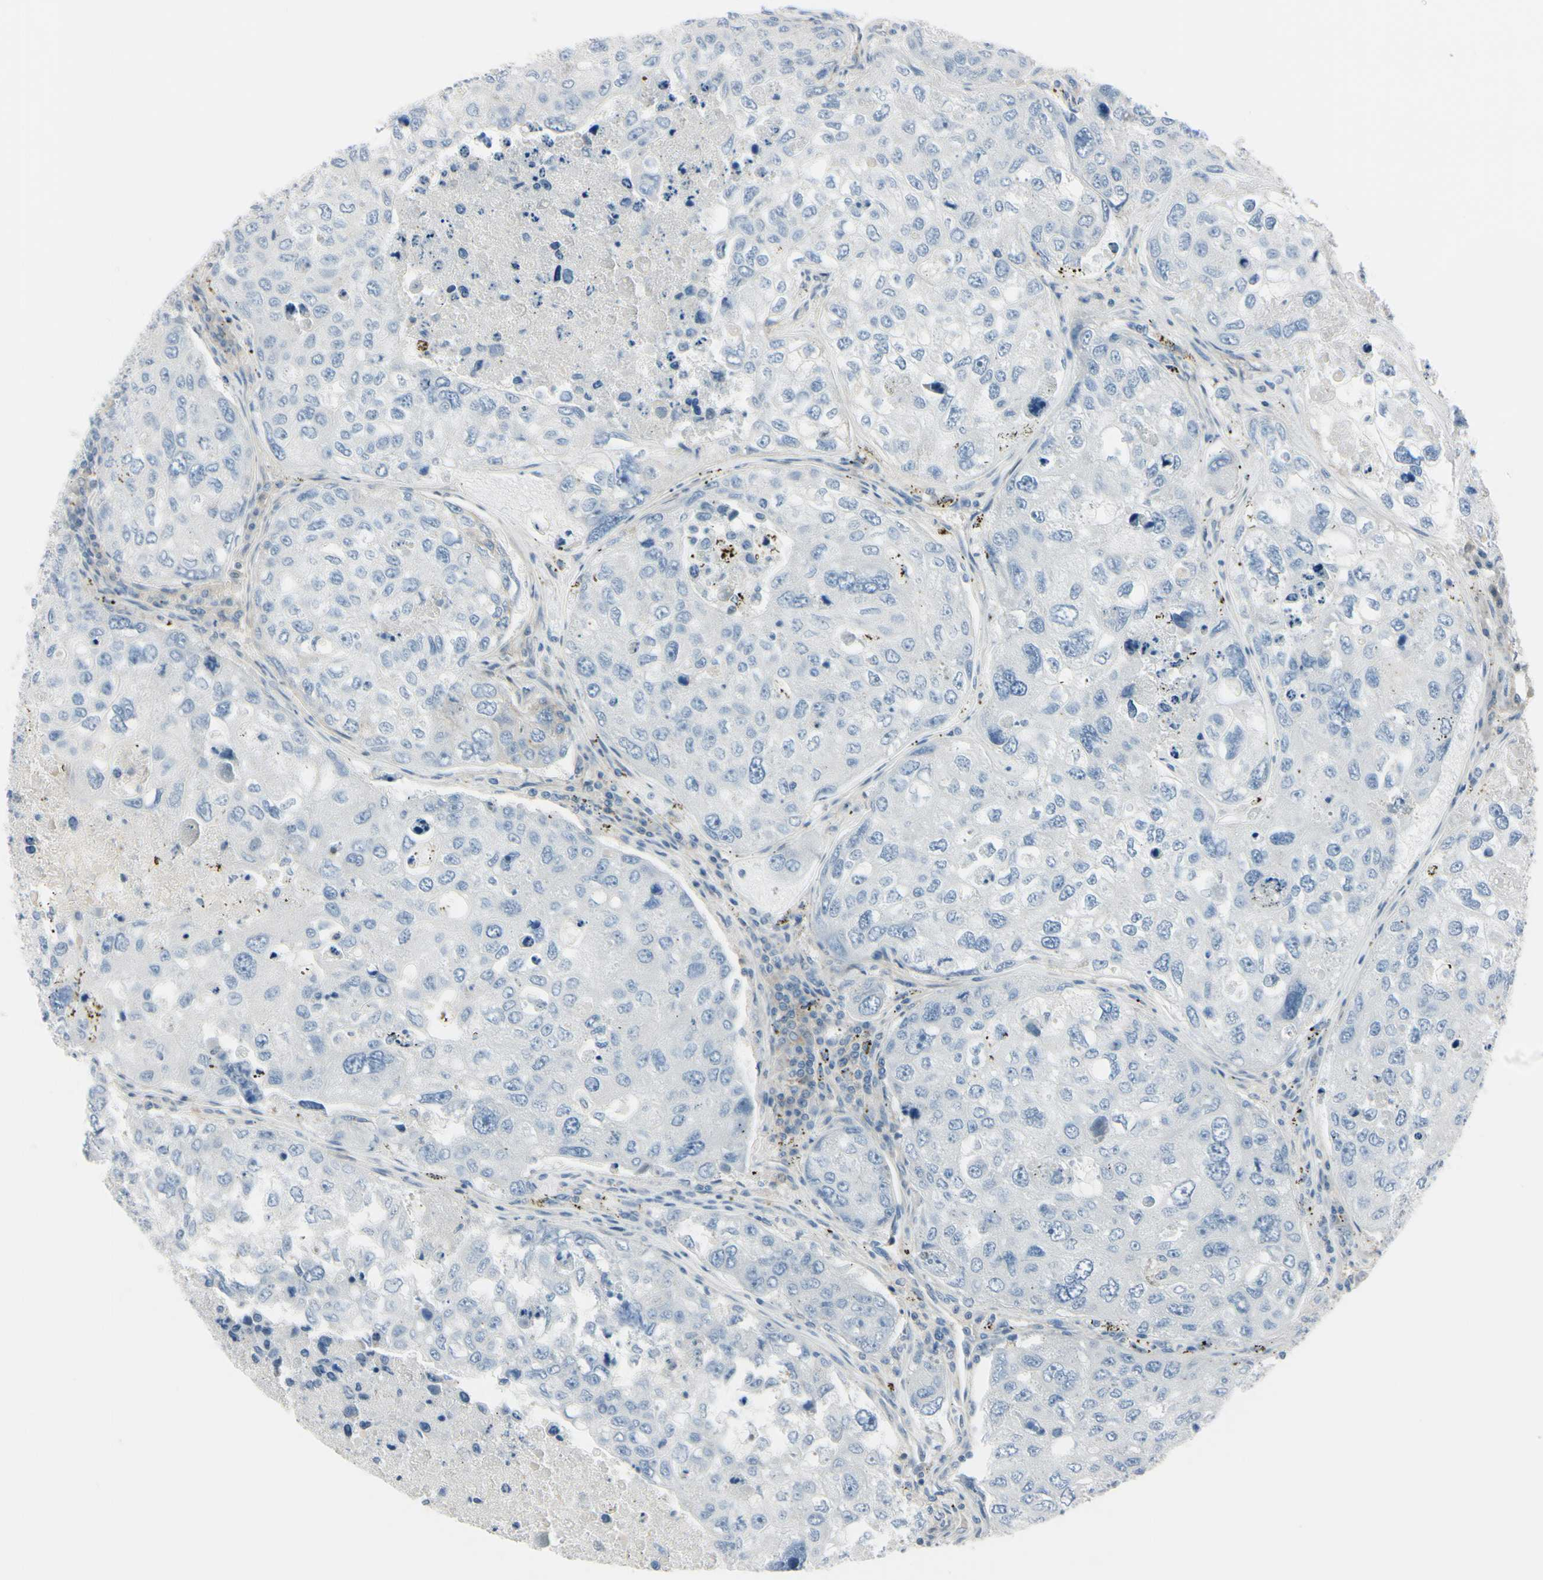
{"staining": {"intensity": "negative", "quantity": "none", "location": "none"}, "tissue": "urothelial cancer", "cell_type": "Tumor cells", "image_type": "cancer", "snomed": [{"axis": "morphology", "description": "Urothelial carcinoma, High grade"}, {"axis": "topography", "description": "Lymph node"}, {"axis": "topography", "description": "Urinary bladder"}], "caption": "This is an immunohistochemistry (IHC) image of urothelial cancer. There is no staining in tumor cells.", "gene": "ASB9", "patient": {"sex": "male", "age": 51}}